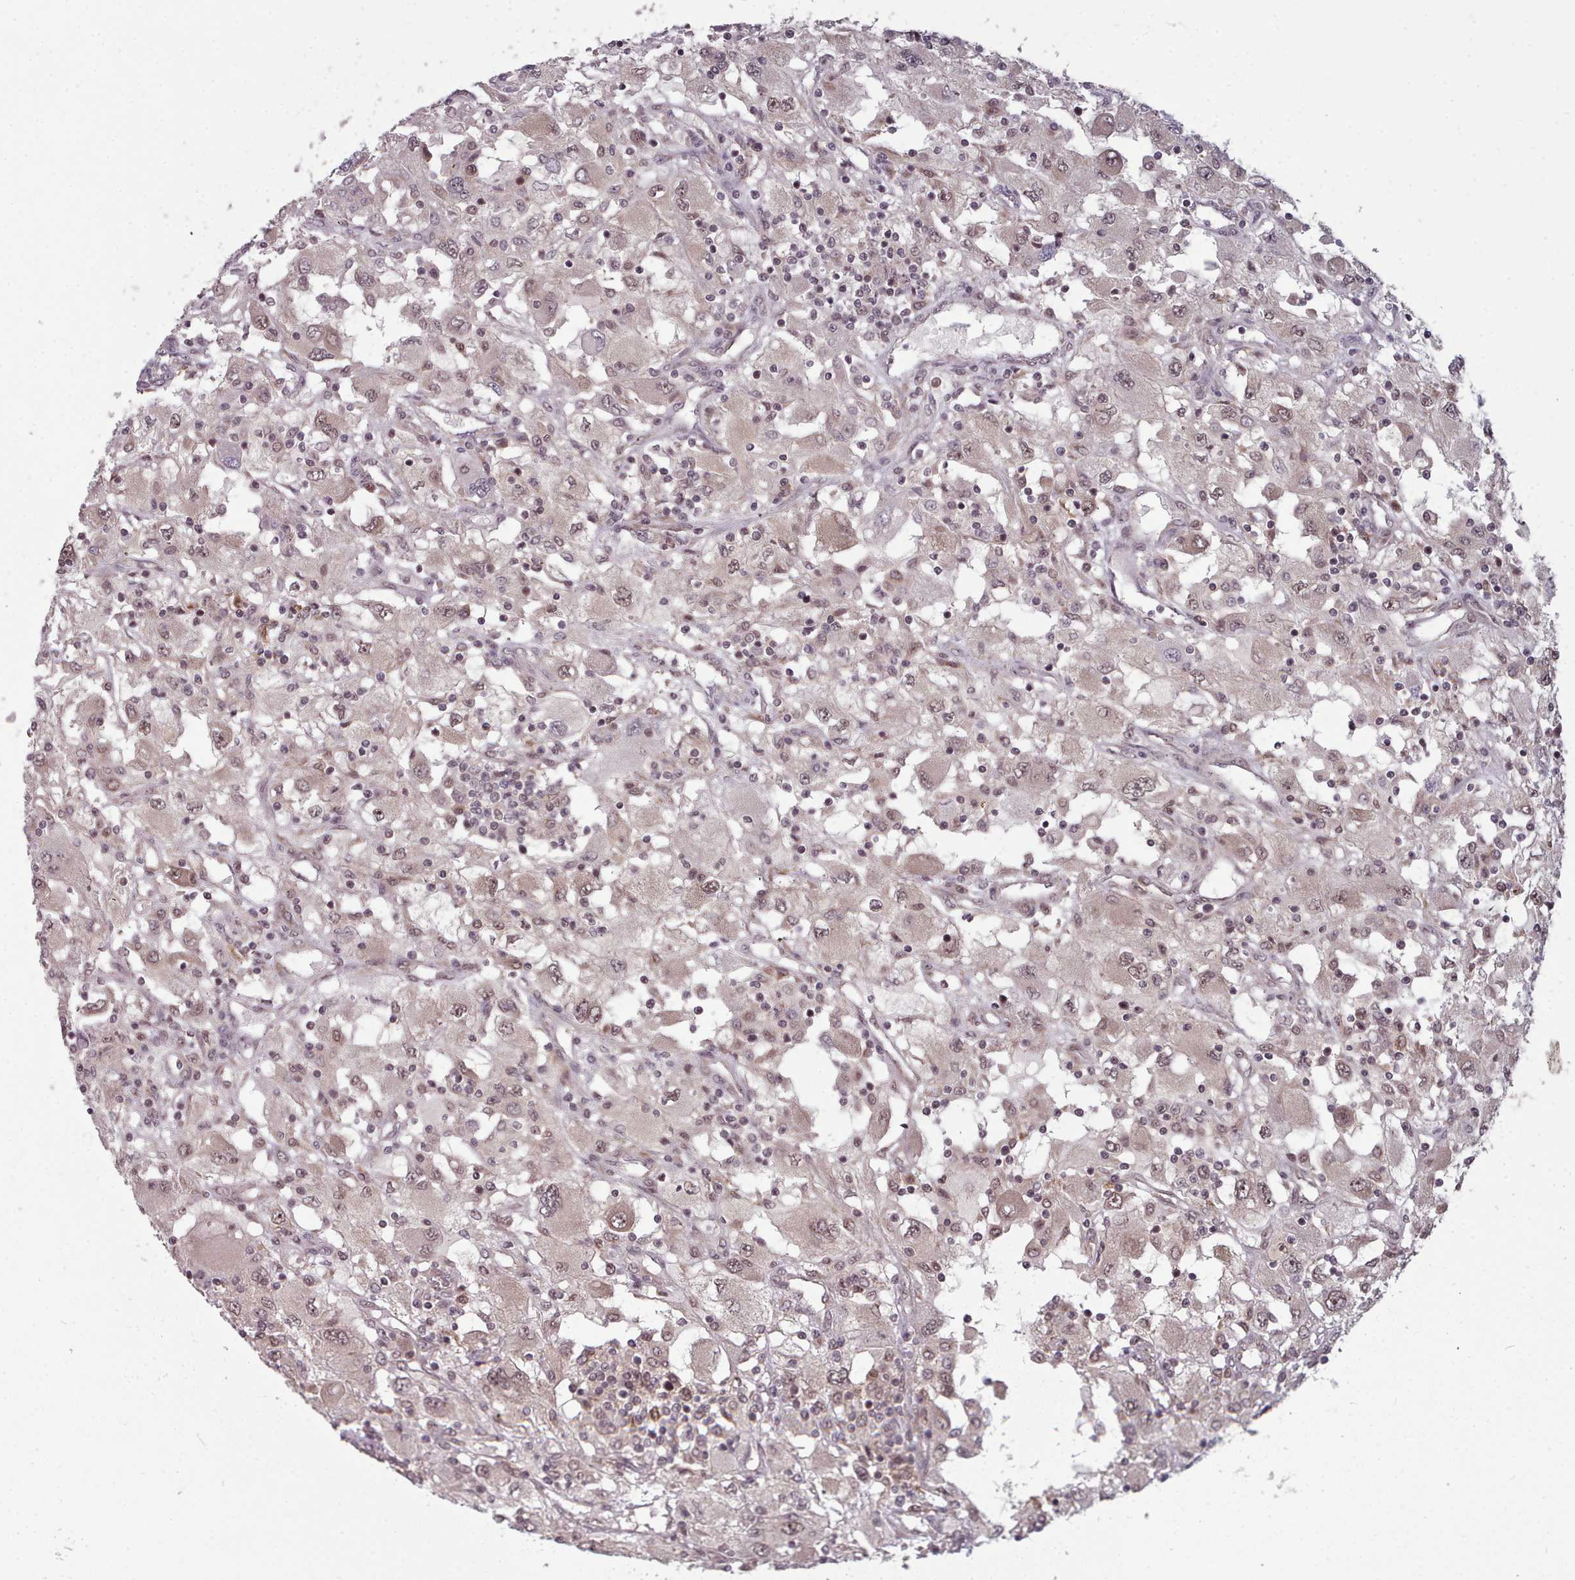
{"staining": {"intensity": "moderate", "quantity": "25%-75%", "location": "nuclear"}, "tissue": "renal cancer", "cell_type": "Tumor cells", "image_type": "cancer", "snomed": [{"axis": "morphology", "description": "Adenocarcinoma, NOS"}, {"axis": "topography", "description": "Kidney"}], "caption": "A histopathology image showing moderate nuclear positivity in about 25%-75% of tumor cells in adenocarcinoma (renal), as visualized by brown immunohistochemical staining.", "gene": "DHX8", "patient": {"sex": "female", "age": 67}}